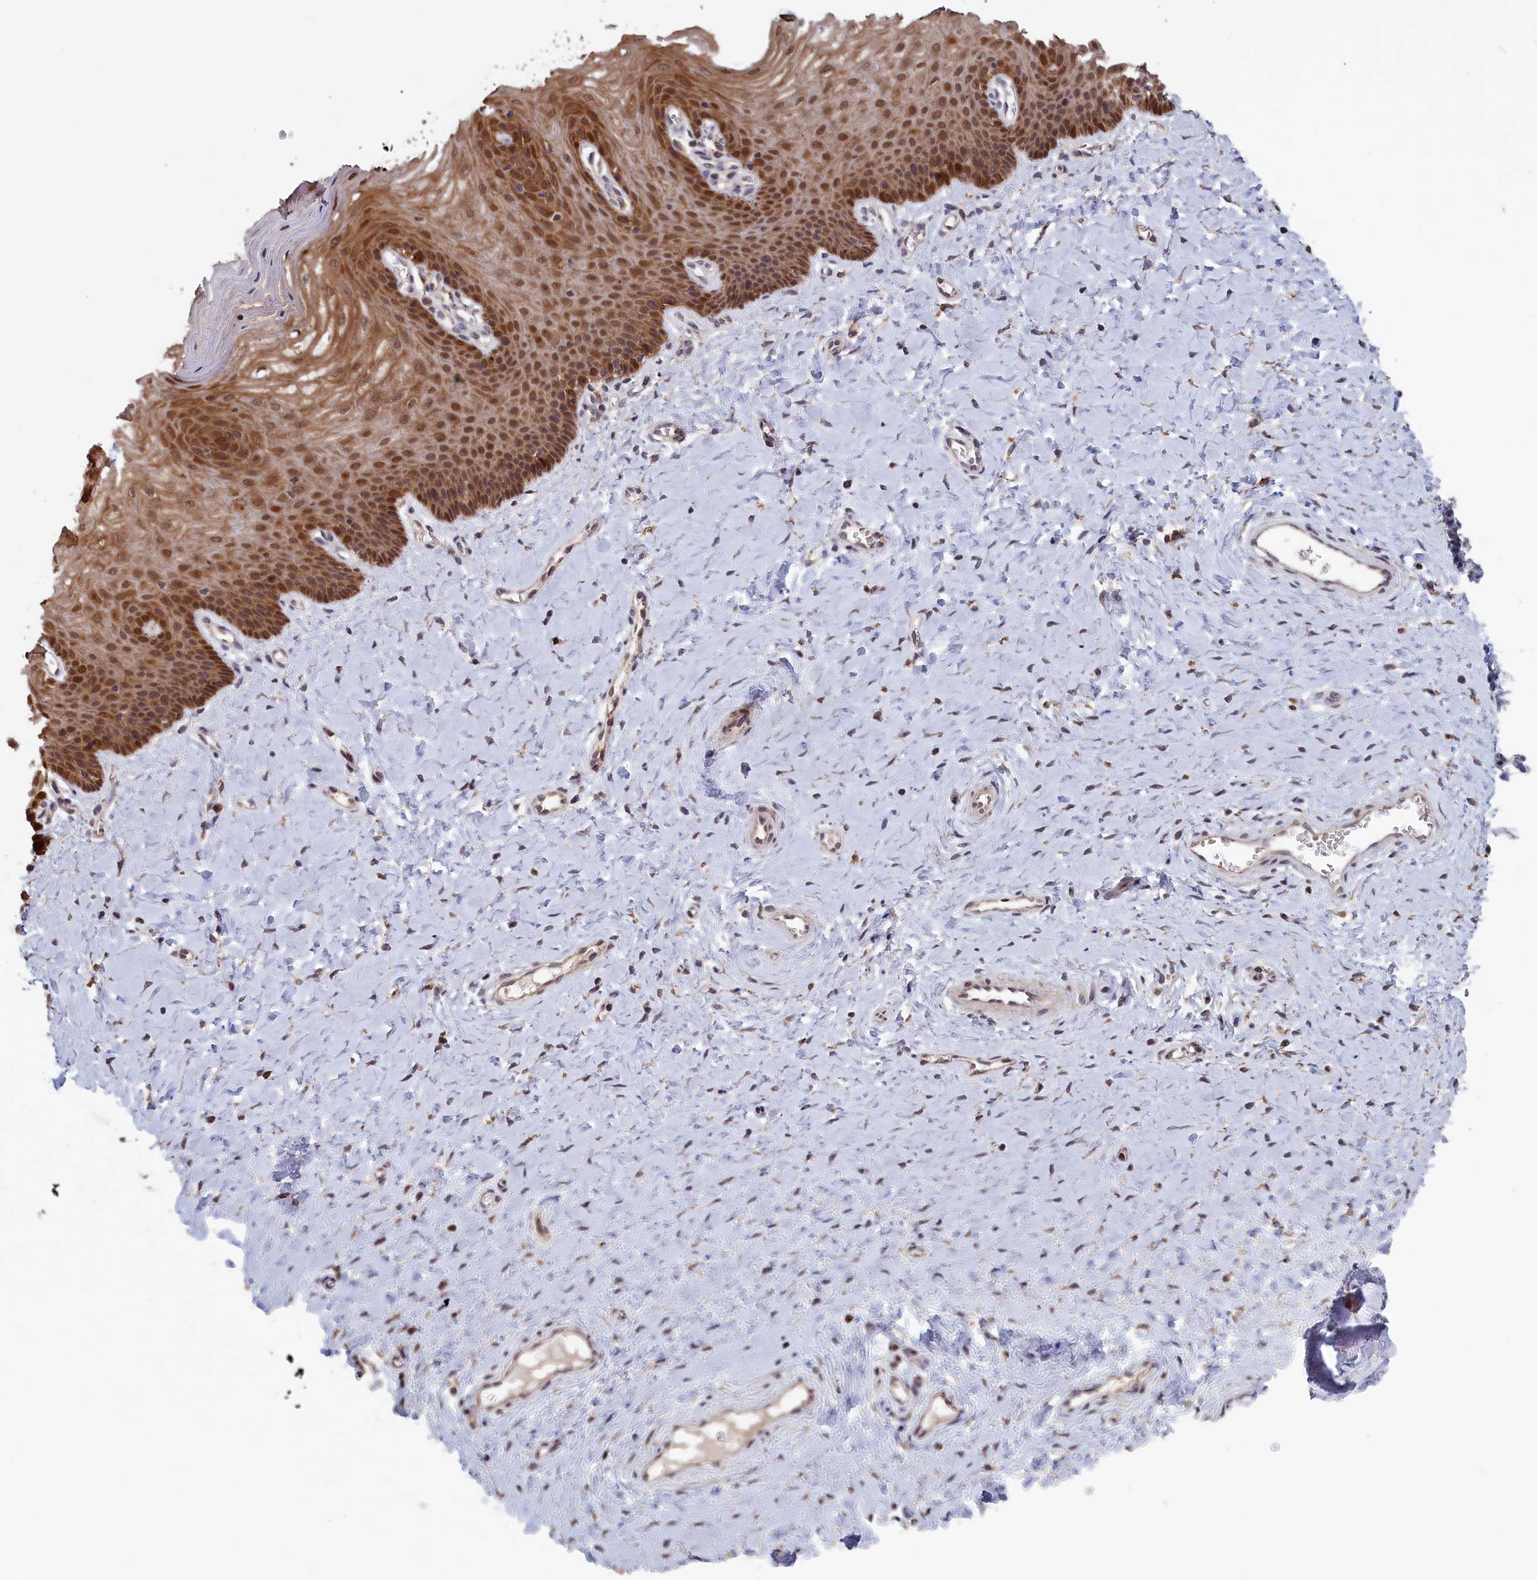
{"staining": {"intensity": "moderate", "quantity": ">75%", "location": "cytoplasmic/membranous,nuclear"}, "tissue": "vagina", "cell_type": "Squamous epithelial cells", "image_type": "normal", "snomed": [{"axis": "morphology", "description": "Normal tissue, NOS"}, {"axis": "topography", "description": "Vagina"}], "caption": "DAB immunohistochemical staining of benign human vagina reveals moderate cytoplasmic/membranous,nuclear protein positivity in about >75% of squamous epithelial cells.", "gene": "CACTIN", "patient": {"sex": "female", "age": 65}}